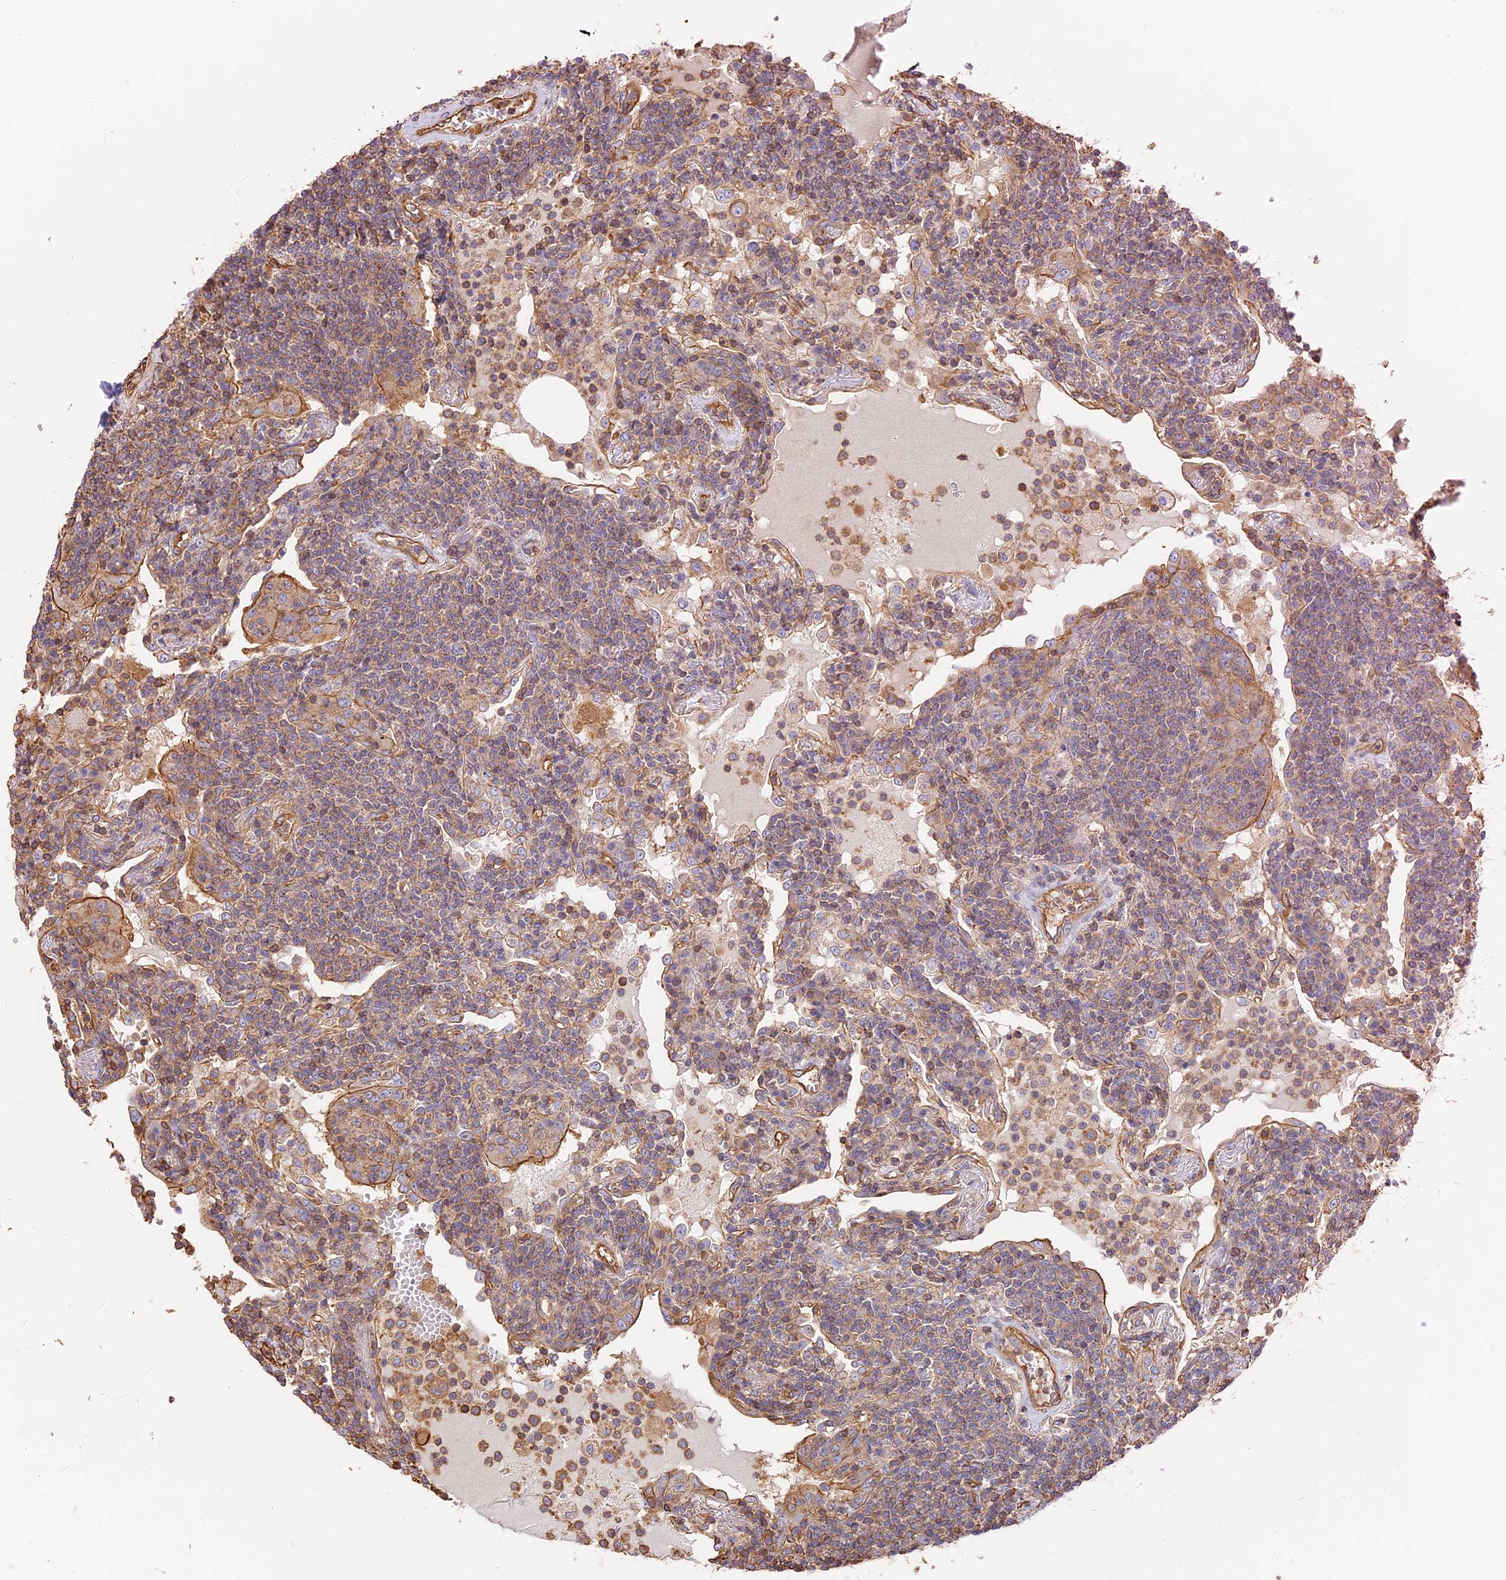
{"staining": {"intensity": "weak", "quantity": "25%-75%", "location": "cytoplasmic/membranous"}, "tissue": "lymphoma", "cell_type": "Tumor cells", "image_type": "cancer", "snomed": [{"axis": "morphology", "description": "Malignant lymphoma, non-Hodgkin's type, Low grade"}, {"axis": "topography", "description": "Lung"}], "caption": "Human malignant lymphoma, non-Hodgkin's type (low-grade) stained with a protein marker displays weak staining in tumor cells.", "gene": "VPS18", "patient": {"sex": "female", "age": 71}}